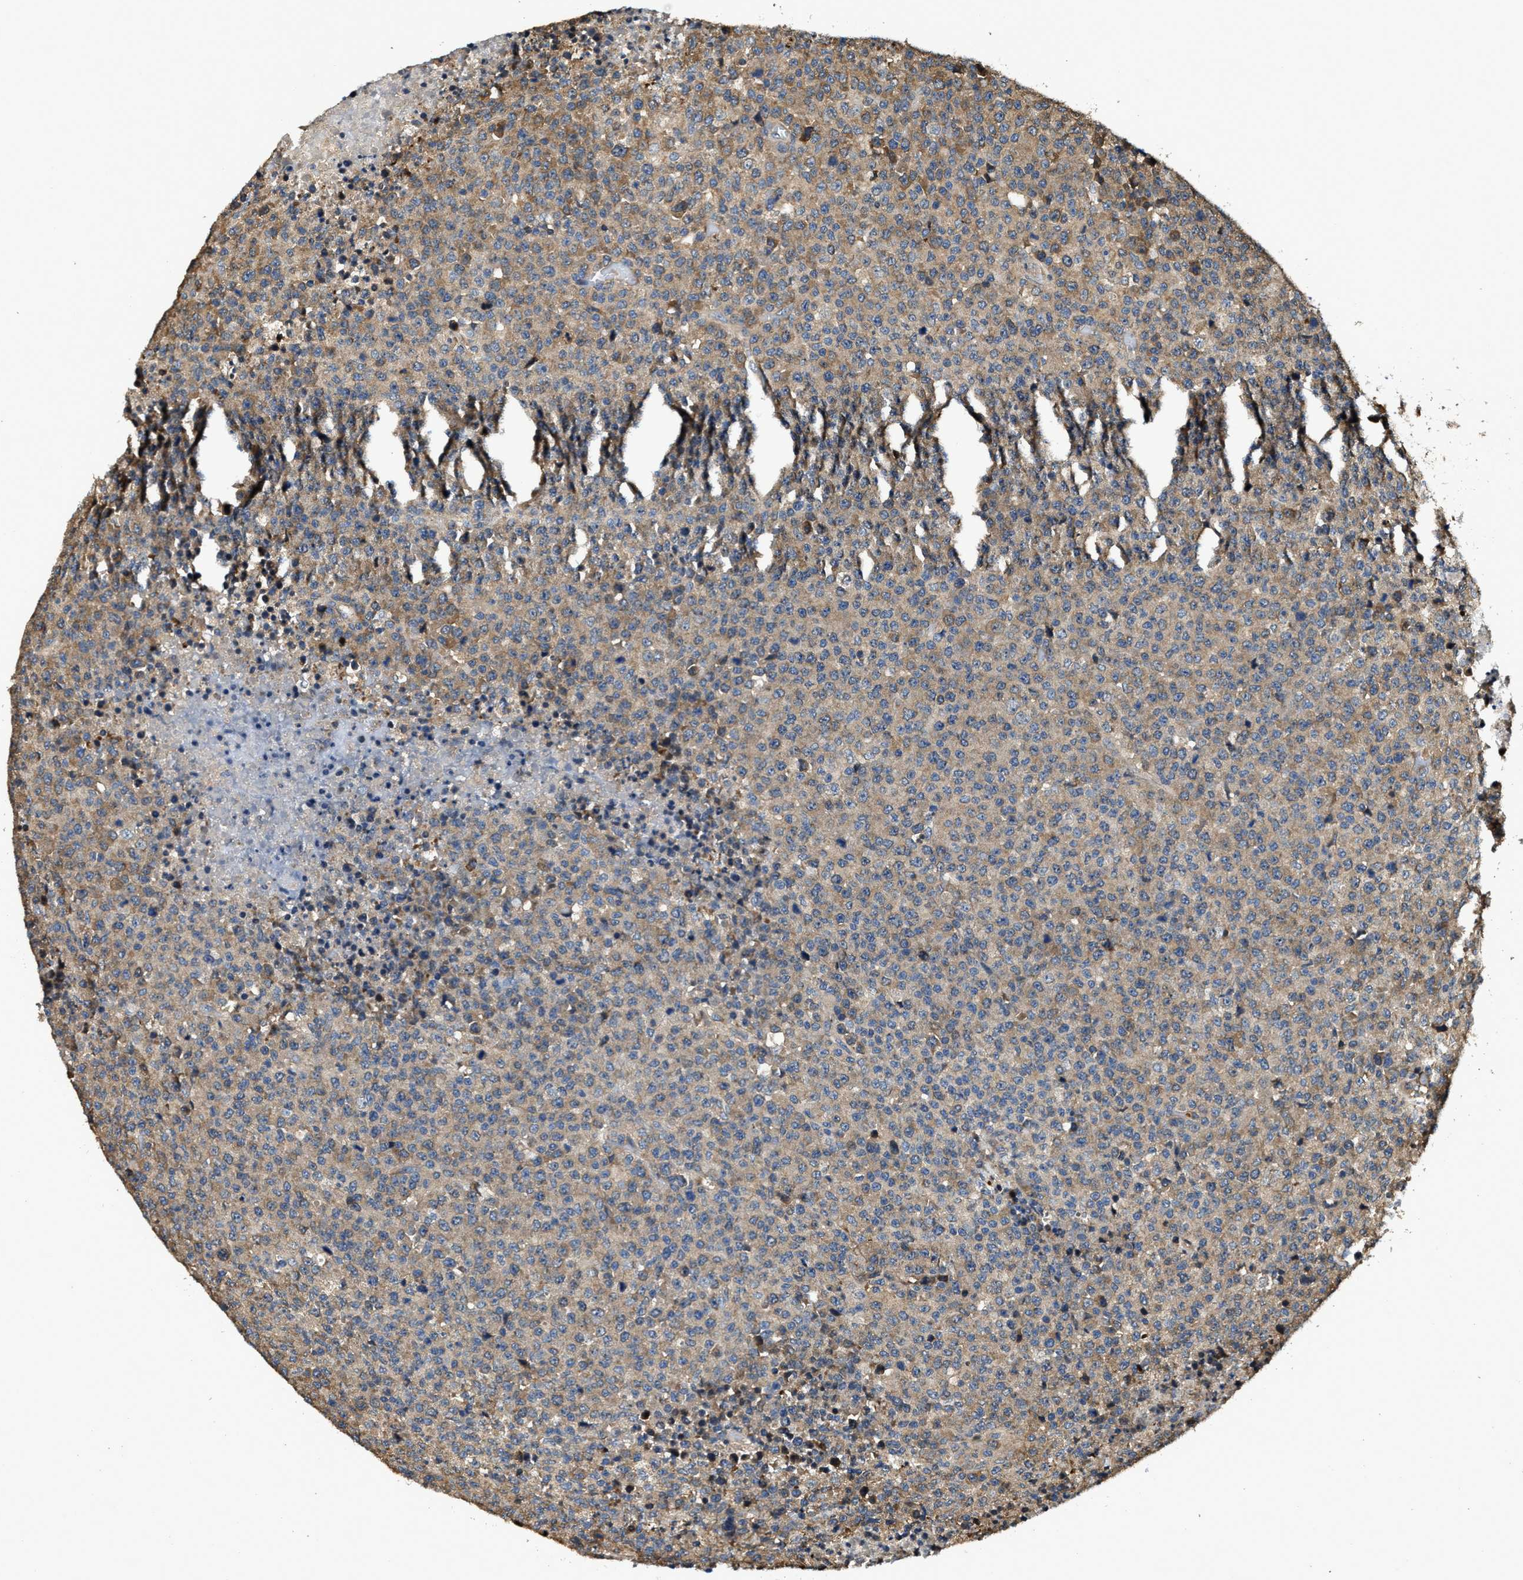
{"staining": {"intensity": "moderate", "quantity": ">75%", "location": "cytoplasmic/membranous"}, "tissue": "lymphoma", "cell_type": "Tumor cells", "image_type": "cancer", "snomed": [{"axis": "morphology", "description": "Malignant lymphoma, non-Hodgkin's type, High grade"}, {"axis": "topography", "description": "Lymph node"}], "caption": "A histopathology image showing moderate cytoplasmic/membranous positivity in approximately >75% of tumor cells in high-grade malignant lymphoma, non-Hodgkin's type, as visualized by brown immunohistochemical staining.", "gene": "GFRA3", "patient": {"sex": "male", "age": 13}}